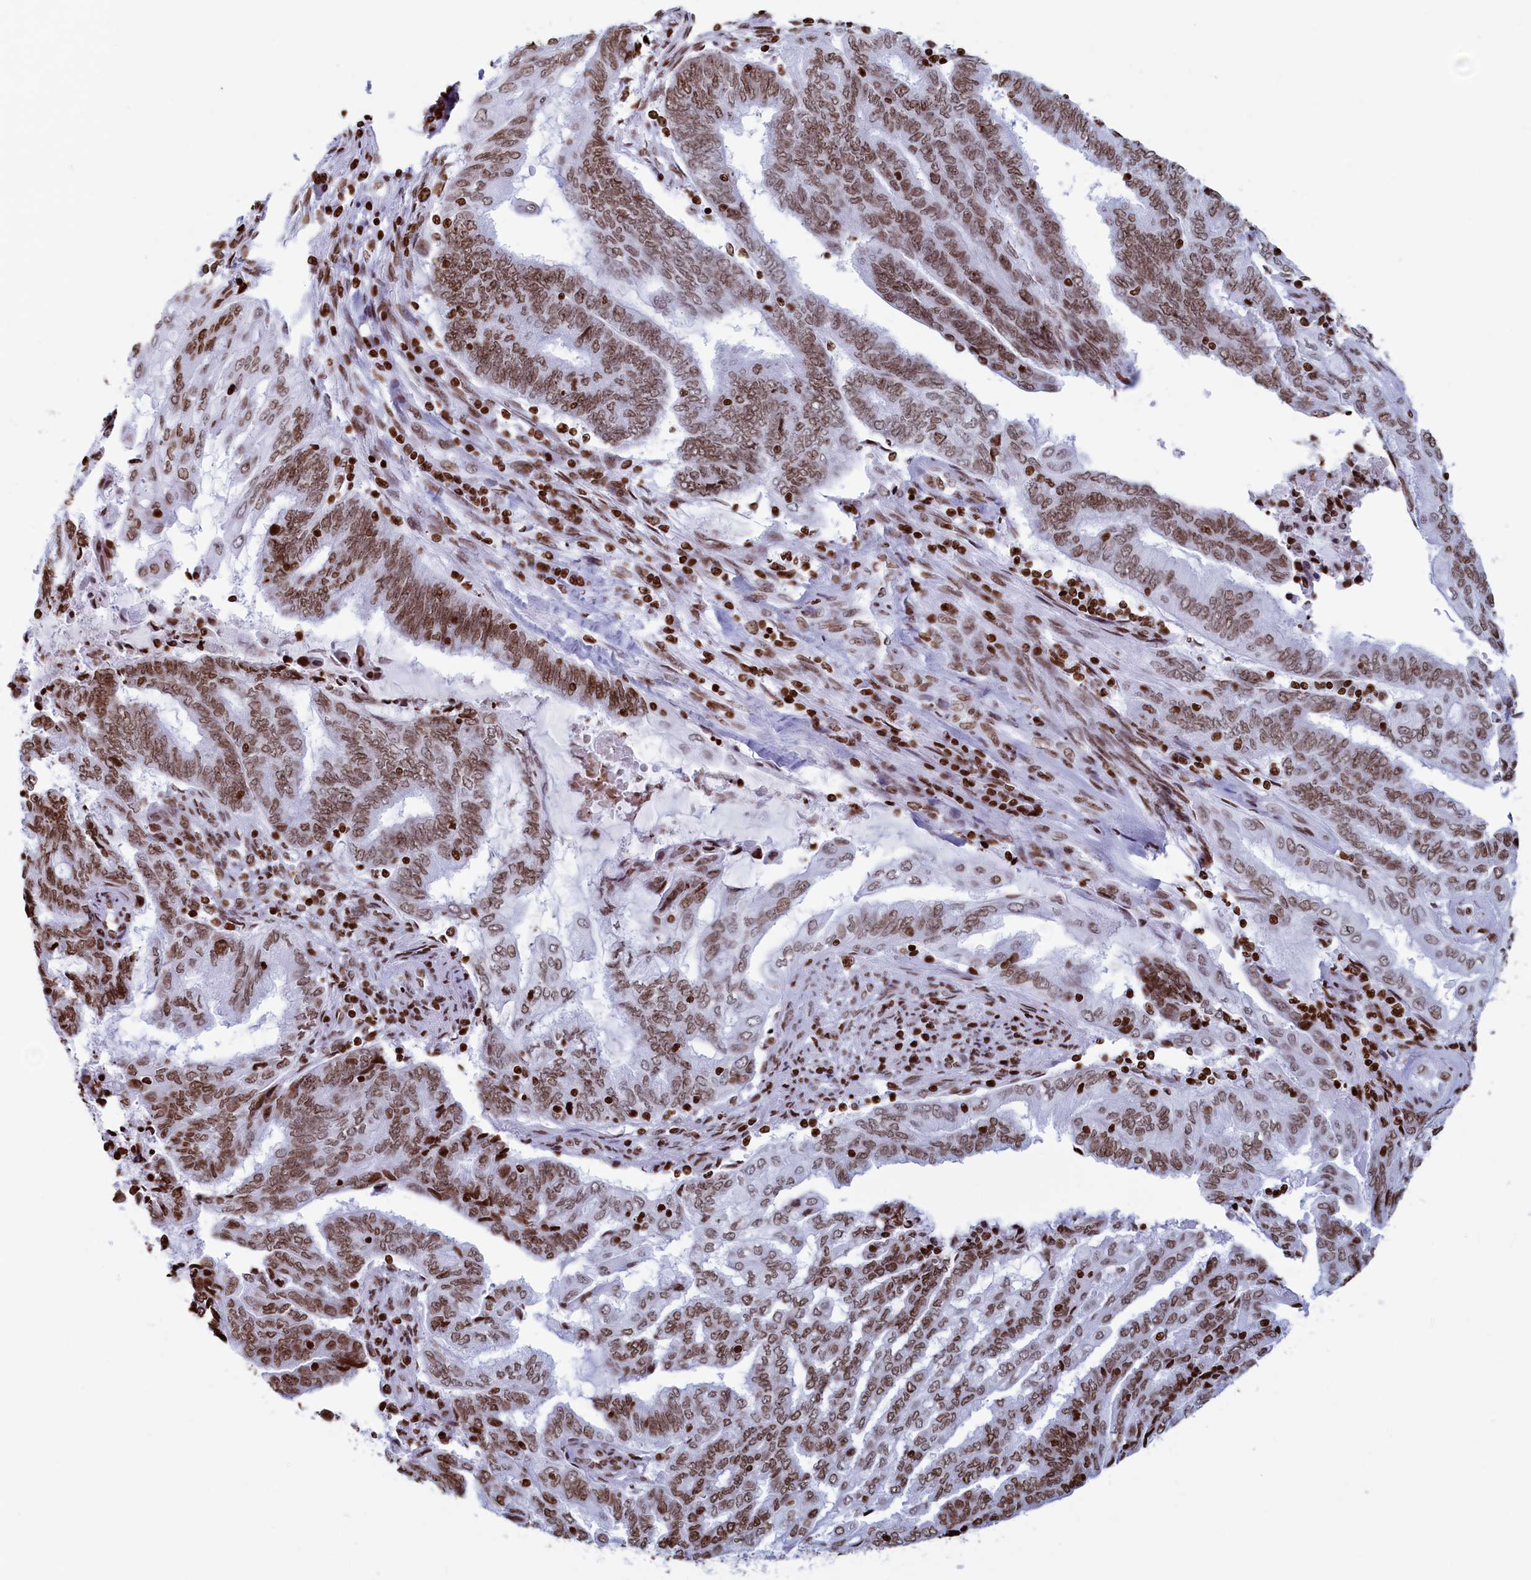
{"staining": {"intensity": "moderate", "quantity": ">75%", "location": "nuclear"}, "tissue": "endometrial cancer", "cell_type": "Tumor cells", "image_type": "cancer", "snomed": [{"axis": "morphology", "description": "Adenocarcinoma, NOS"}, {"axis": "topography", "description": "Uterus"}, {"axis": "topography", "description": "Endometrium"}], "caption": "A brown stain labels moderate nuclear staining of a protein in adenocarcinoma (endometrial) tumor cells. The staining was performed using DAB, with brown indicating positive protein expression. Nuclei are stained blue with hematoxylin.", "gene": "APOBEC3A", "patient": {"sex": "female", "age": 70}}